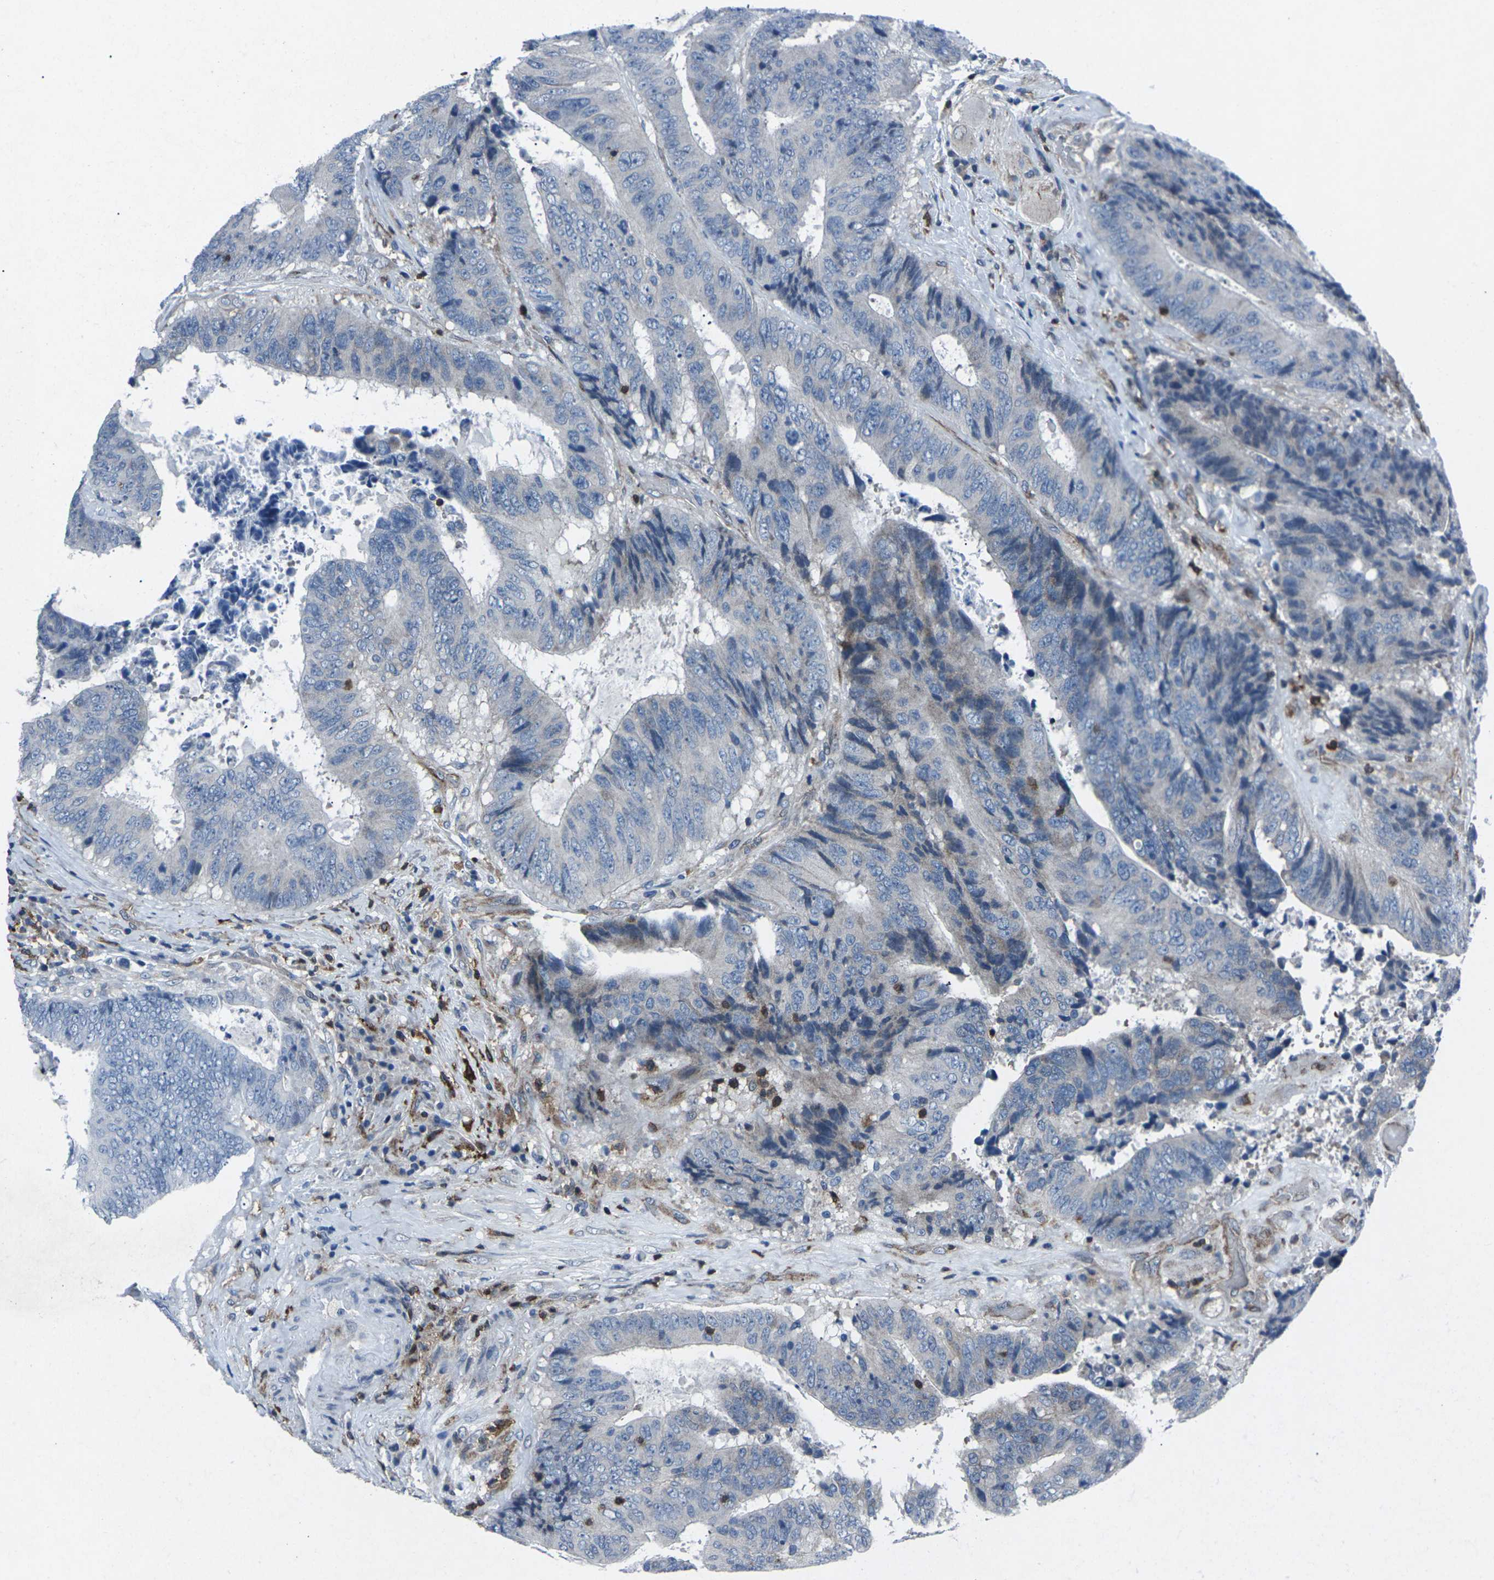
{"staining": {"intensity": "weak", "quantity": "<25%", "location": "cytoplasmic/membranous"}, "tissue": "colorectal cancer", "cell_type": "Tumor cells", "image_type": "cancer", "snomed": [{"axis": "morphology", "description": "Adenocarcinoma, NOS"}, {"axis": "topography", "description": "Rectum"}], "caption": "This is an IHC image of human colorectal cancer (adenocarcinoma). There is no positivity in tumor cells.", "gene": "STAT4", "patient": {"sex": "male", "age": 72}}